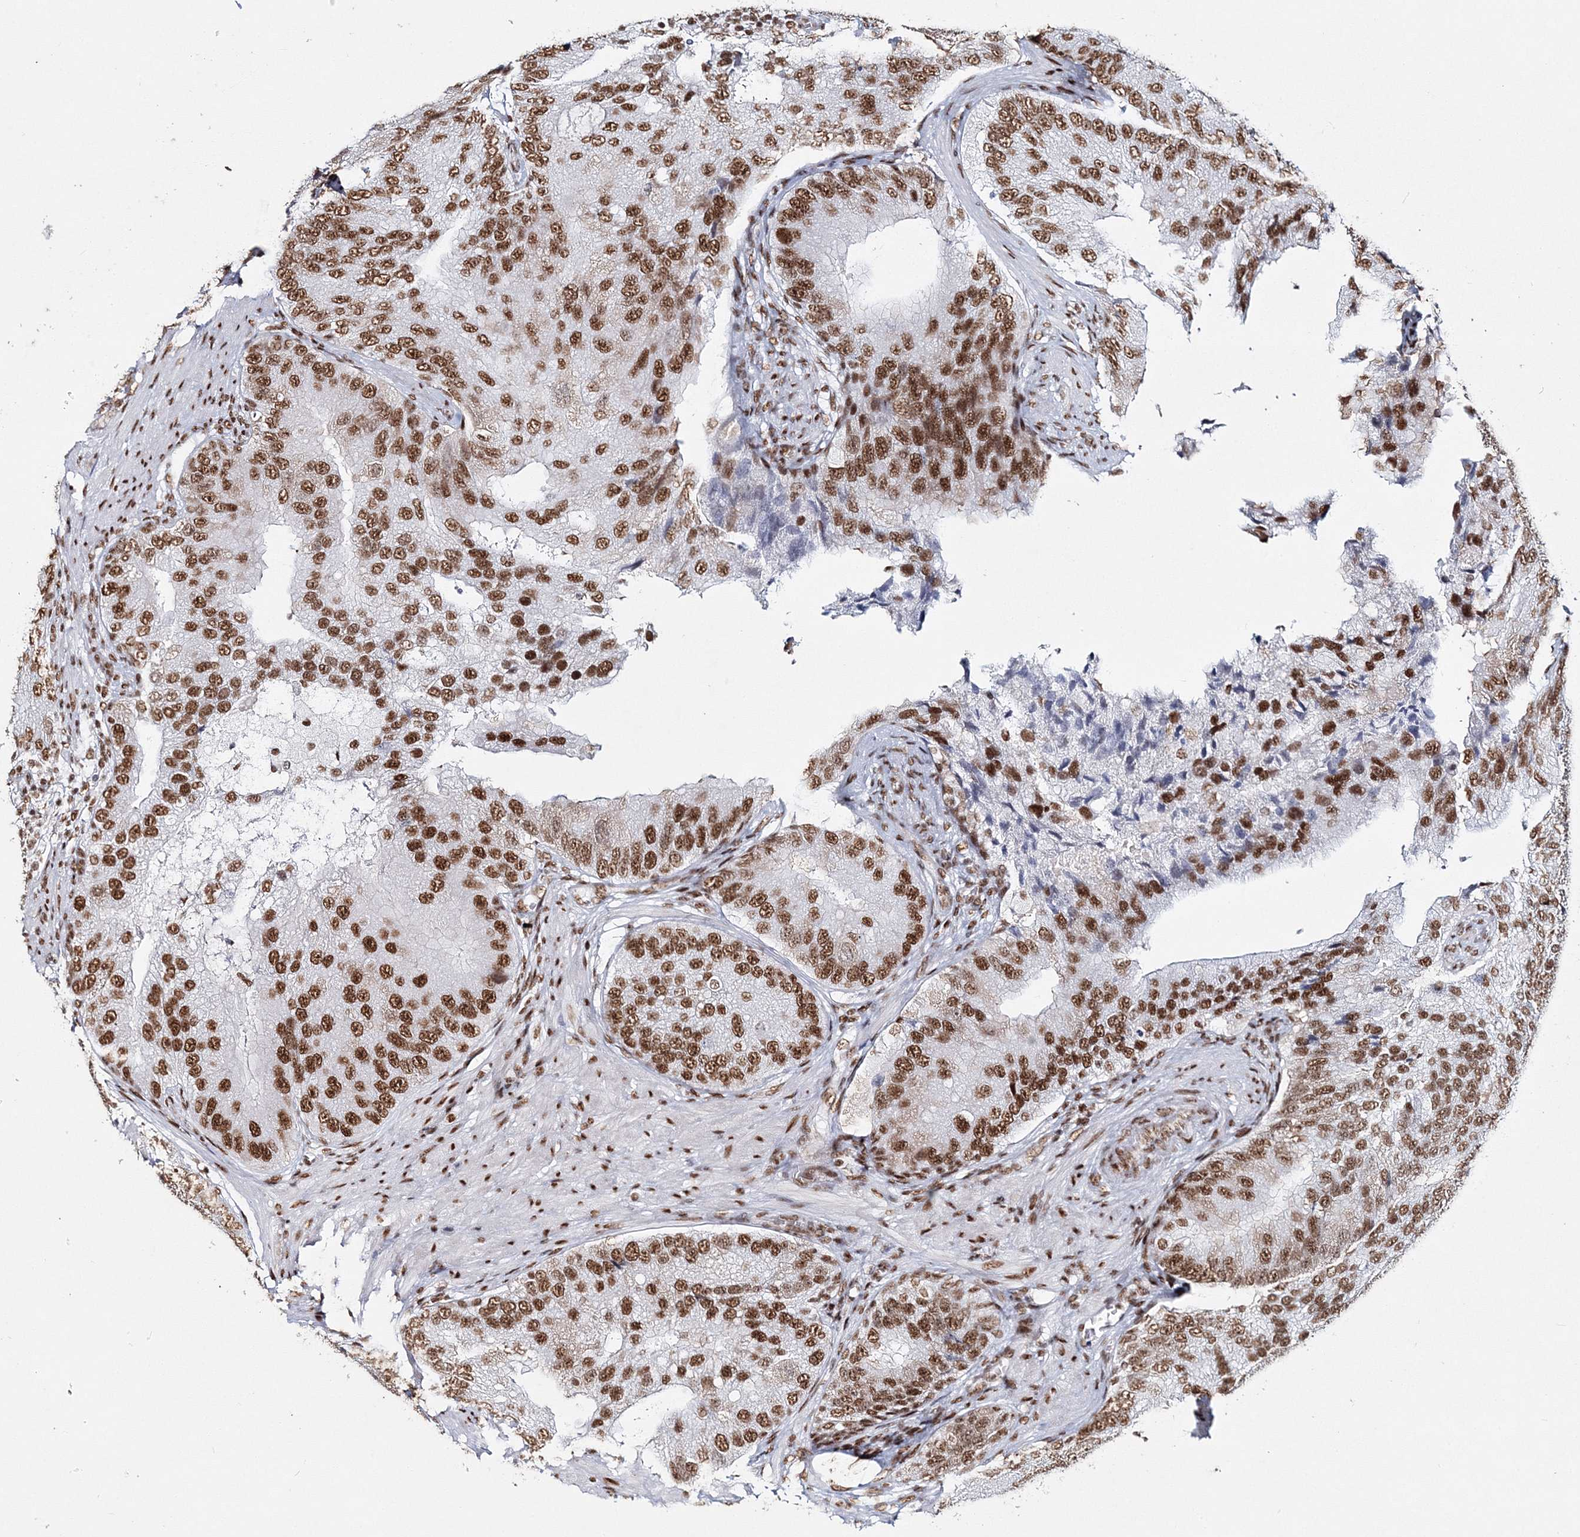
{"staining": {"intensity": "strong", "quantity": ">75%", "location": "nuclear"}, "tissue": "prostate cancer", "cell_type": "Tumor cells", "image_type": "cancer", "snomed": [{"axis": "morphology", "description": "Adenocarcinoma, High grade"}, {"axis": "topography", "description": "Prostate"}], "caption": "Immunohistochemical staining of human adenocarcinoma (high-grade) (prostate) demonstrates strong nuclear protein expression in approximately >75% of tumor cells.", "gene": "QRICH1", "patient": {"sex": "male", "age": 70}}